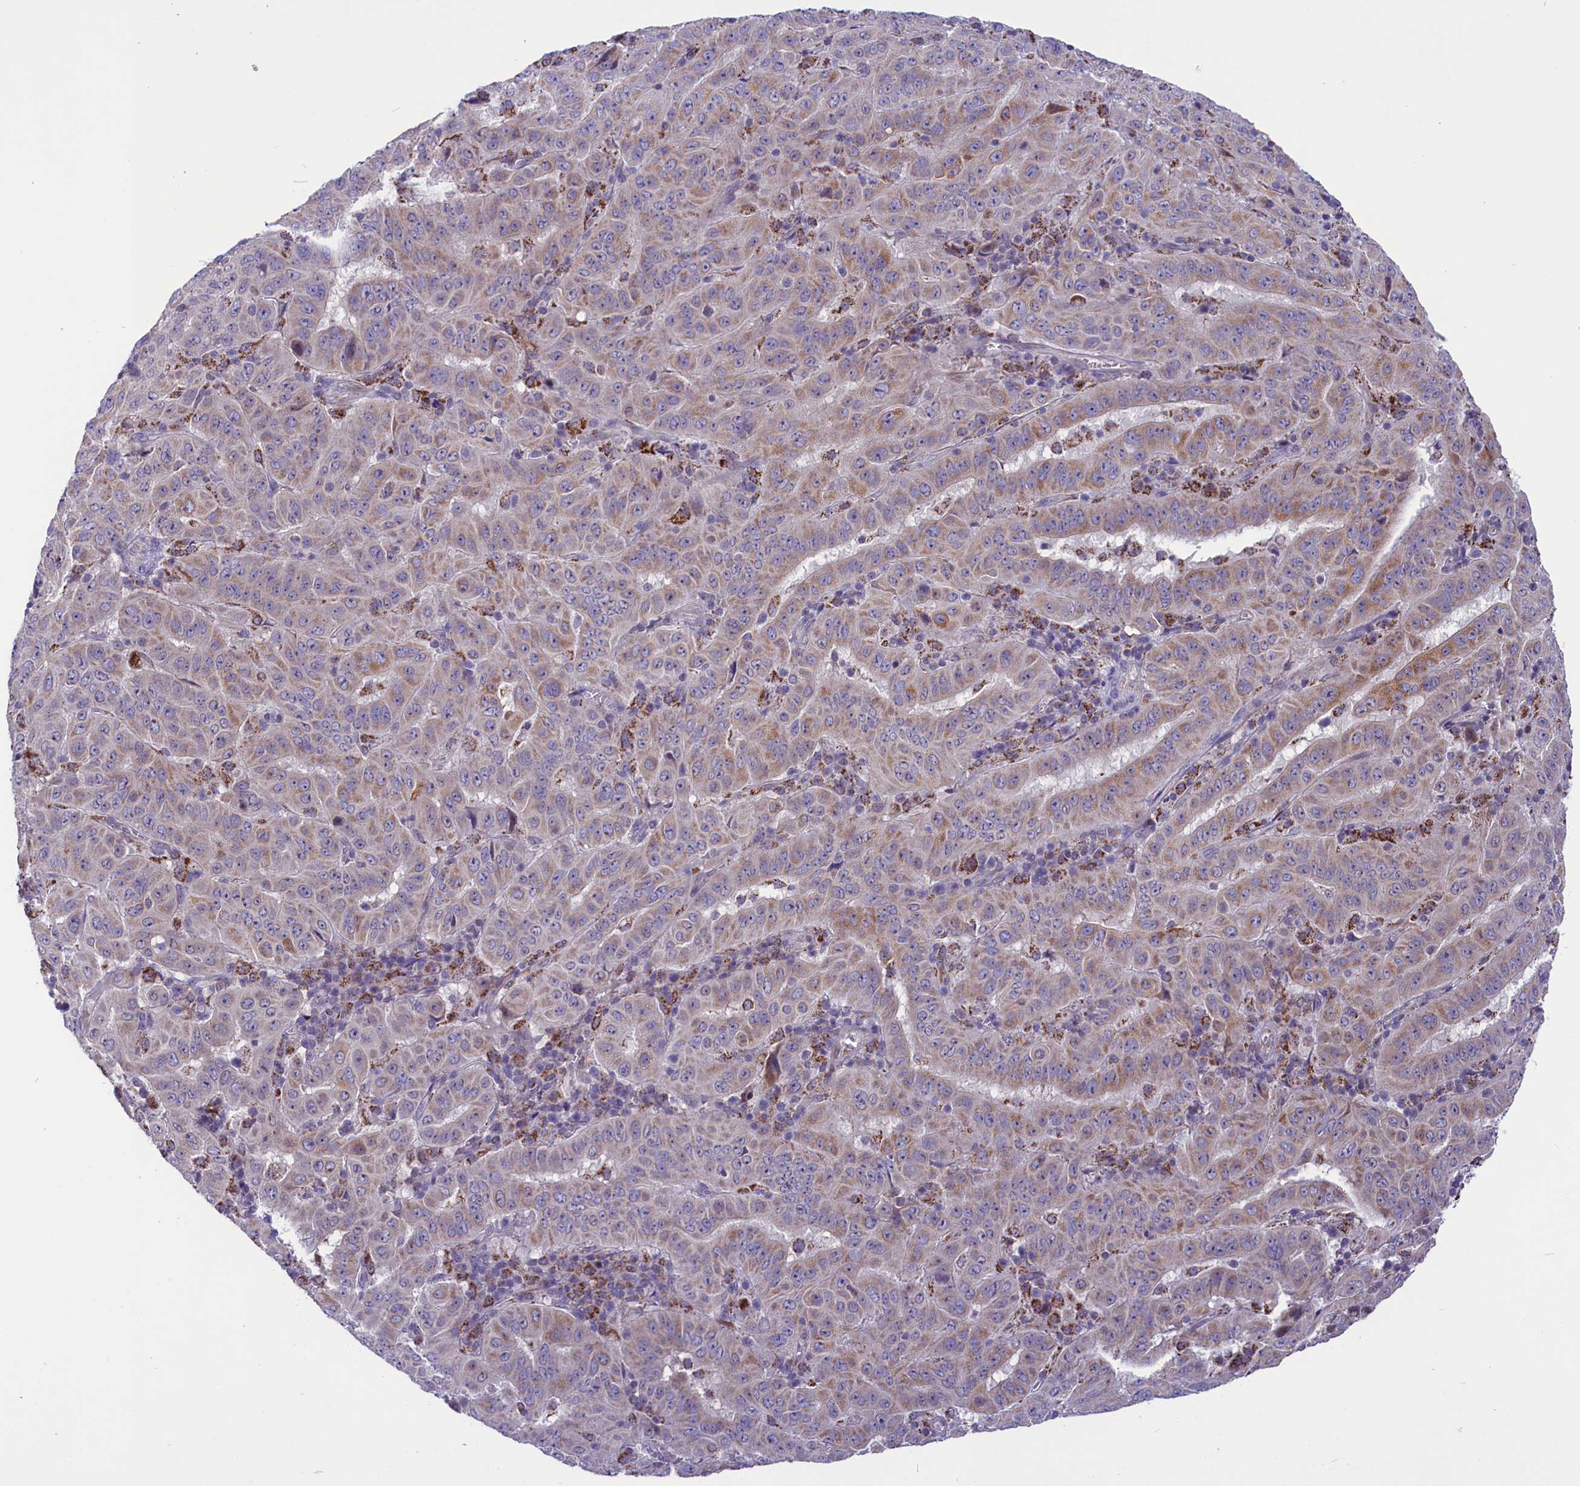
{"staining": {"intensity": "weak", "quantity": ">75%", "location": "cytoplasmic/membranous"}, "tissue": "pancreatic cancer", "cell_type": "Tumor cells", "image_type": "cancer", "snomed": [{"axis": "morphology", "description": "Adenocarcinoma, NOS"}, {"axis": "topography", "description": "Pancreas"}], "caption": "Tumor cells display low levels of weak cytoplasmic/membranous positivity in approximately >75% of cells in human pancreatic adenocarcinoma. (DAB (3,3'-diaminobenzidine) IHC, brown staining for protein, blue staining for nuclei).", "gene": "MIEF2", "patient": {"sex": "male", "age": 63}}